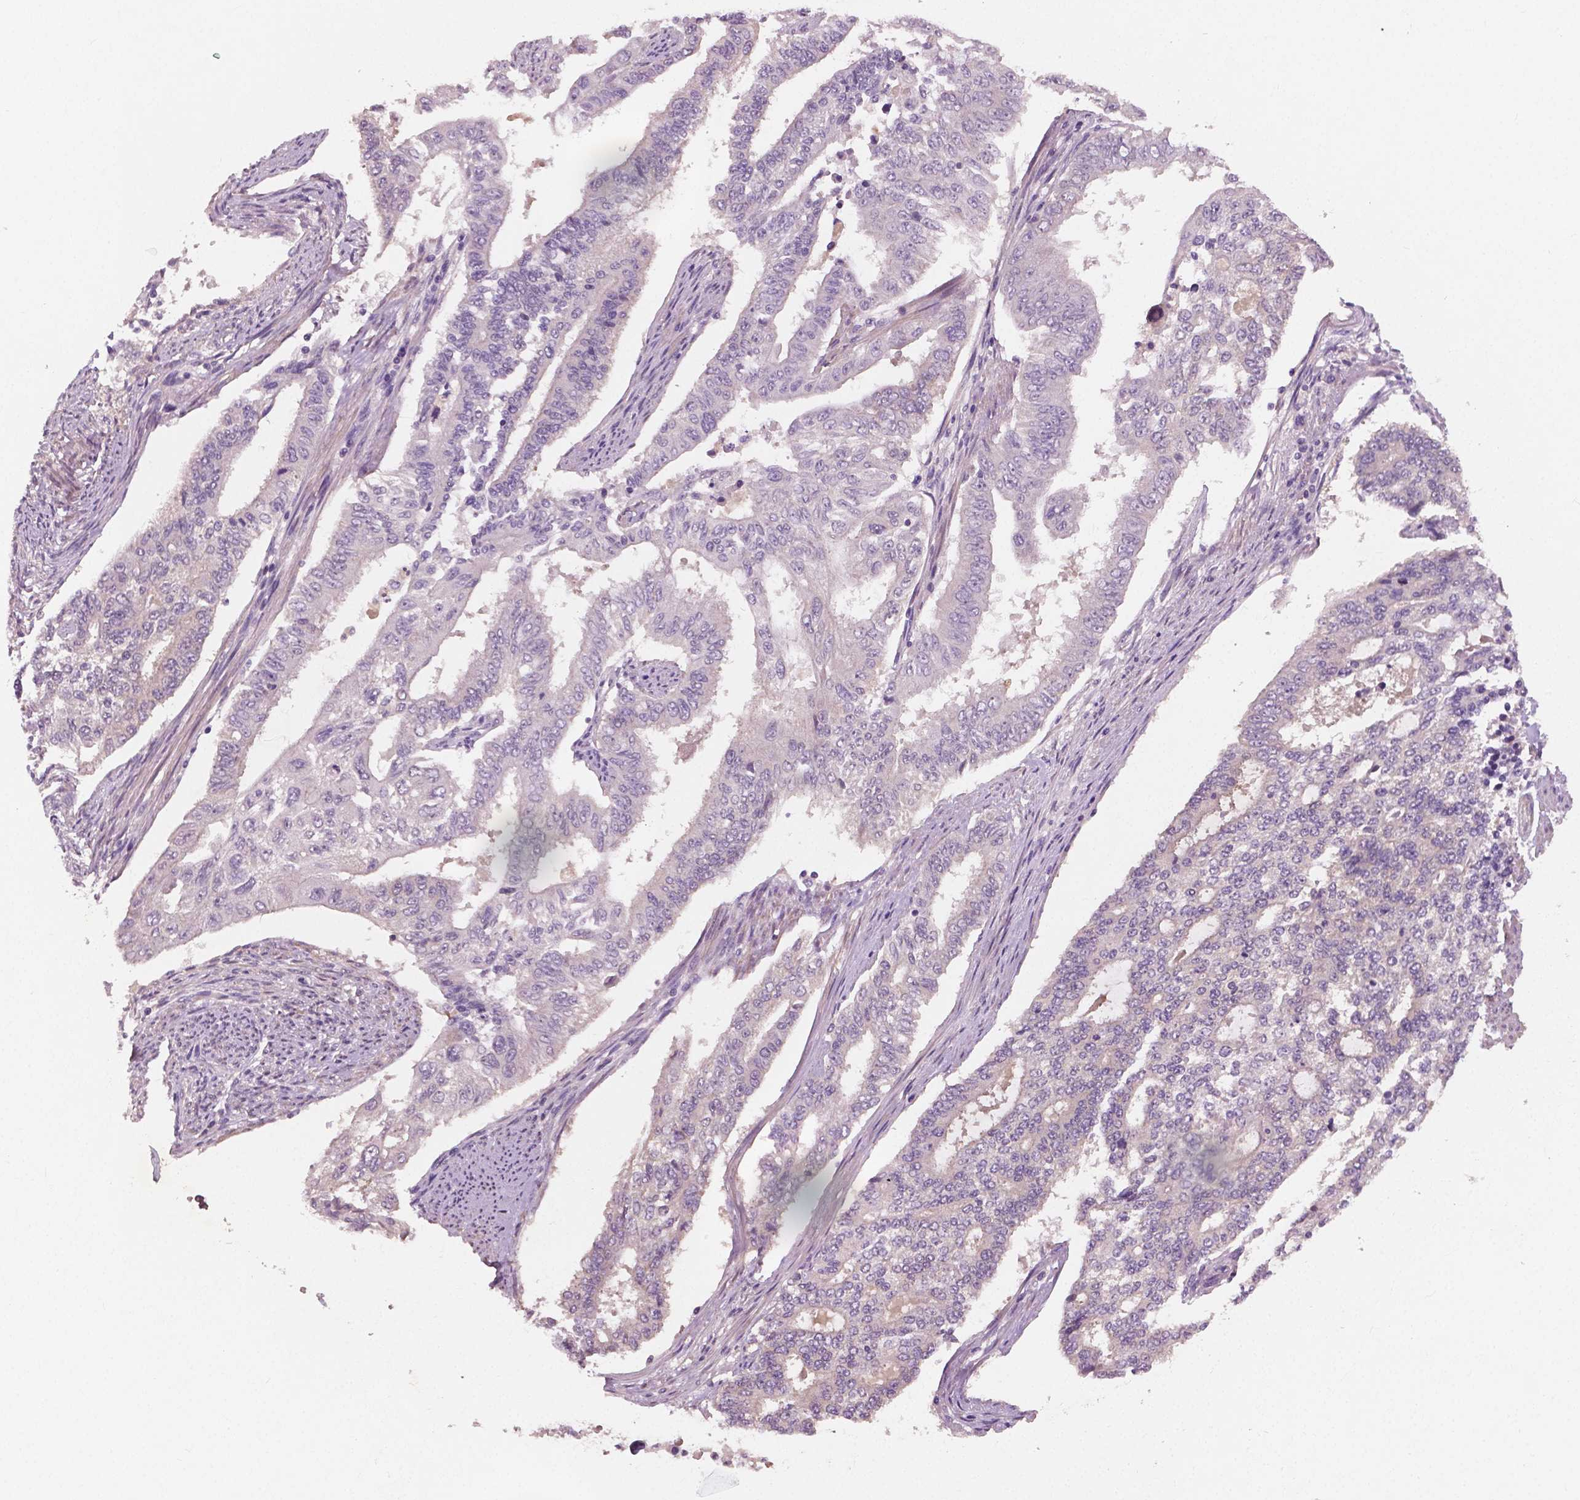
{"staining": {"intensity": "negative", "quantity": "none", "location": "none"}, "tissue": "endometrial cancer", "cell_type": "Tumor cells", "image_type": "cancer", "snomed": [{"axis": "morphology", "description": "Adenocarcinoma, NOS"}, {"axis": "topography", "description": "Uterus"}], "caption": "Micrograph shows no protein expression in tumor cells of endometrial cancer tissue.", "gene": "LSM14B", "patient": {"sex": "female", "age": 59}}